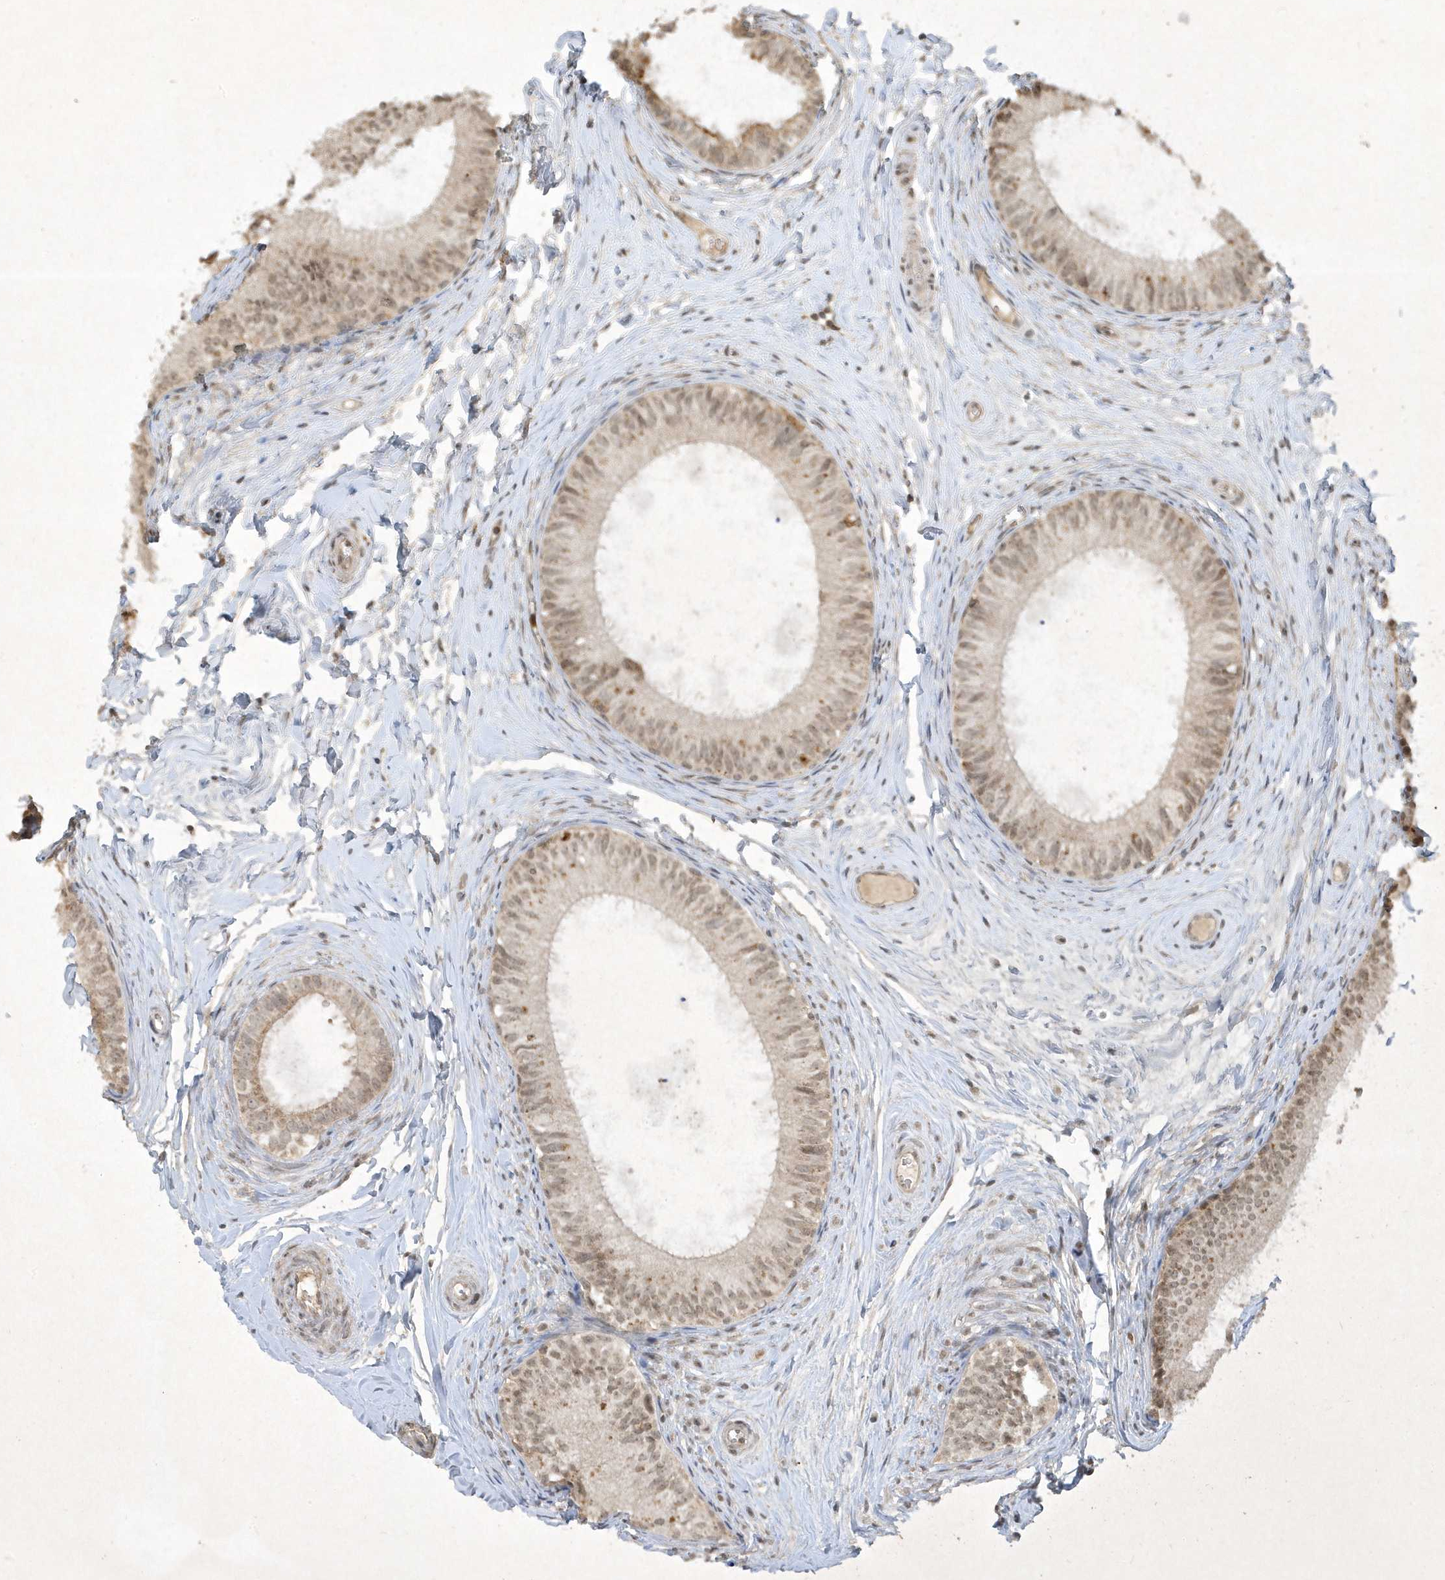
{"staining": {"intensity": "weak", "quantity": "25%-75%", "location": "cytoplasmic/membranous"}, "tissue": "epididymis", "cell_type": "Glandular cells", "image_type": "normal", "snomed": [{"axis": "morphology", "description": "Normal tissue, NOS"}, {"axis": "topography", "description": "Epididymis"}], "caption": "Immunohistochemical staining of benign human epididymis displays low levels of weak cytoplasmic/membranous expression in approximately 25%-75% of glandular cells. Using DAB (3,3'-diaminobenzidine) (brown) and hematoxylin (blue) stains, captured at high magnification using brightfield microscopy.", "gene": "ZNF213", "patient": {"sex": "male", "age": 34}}